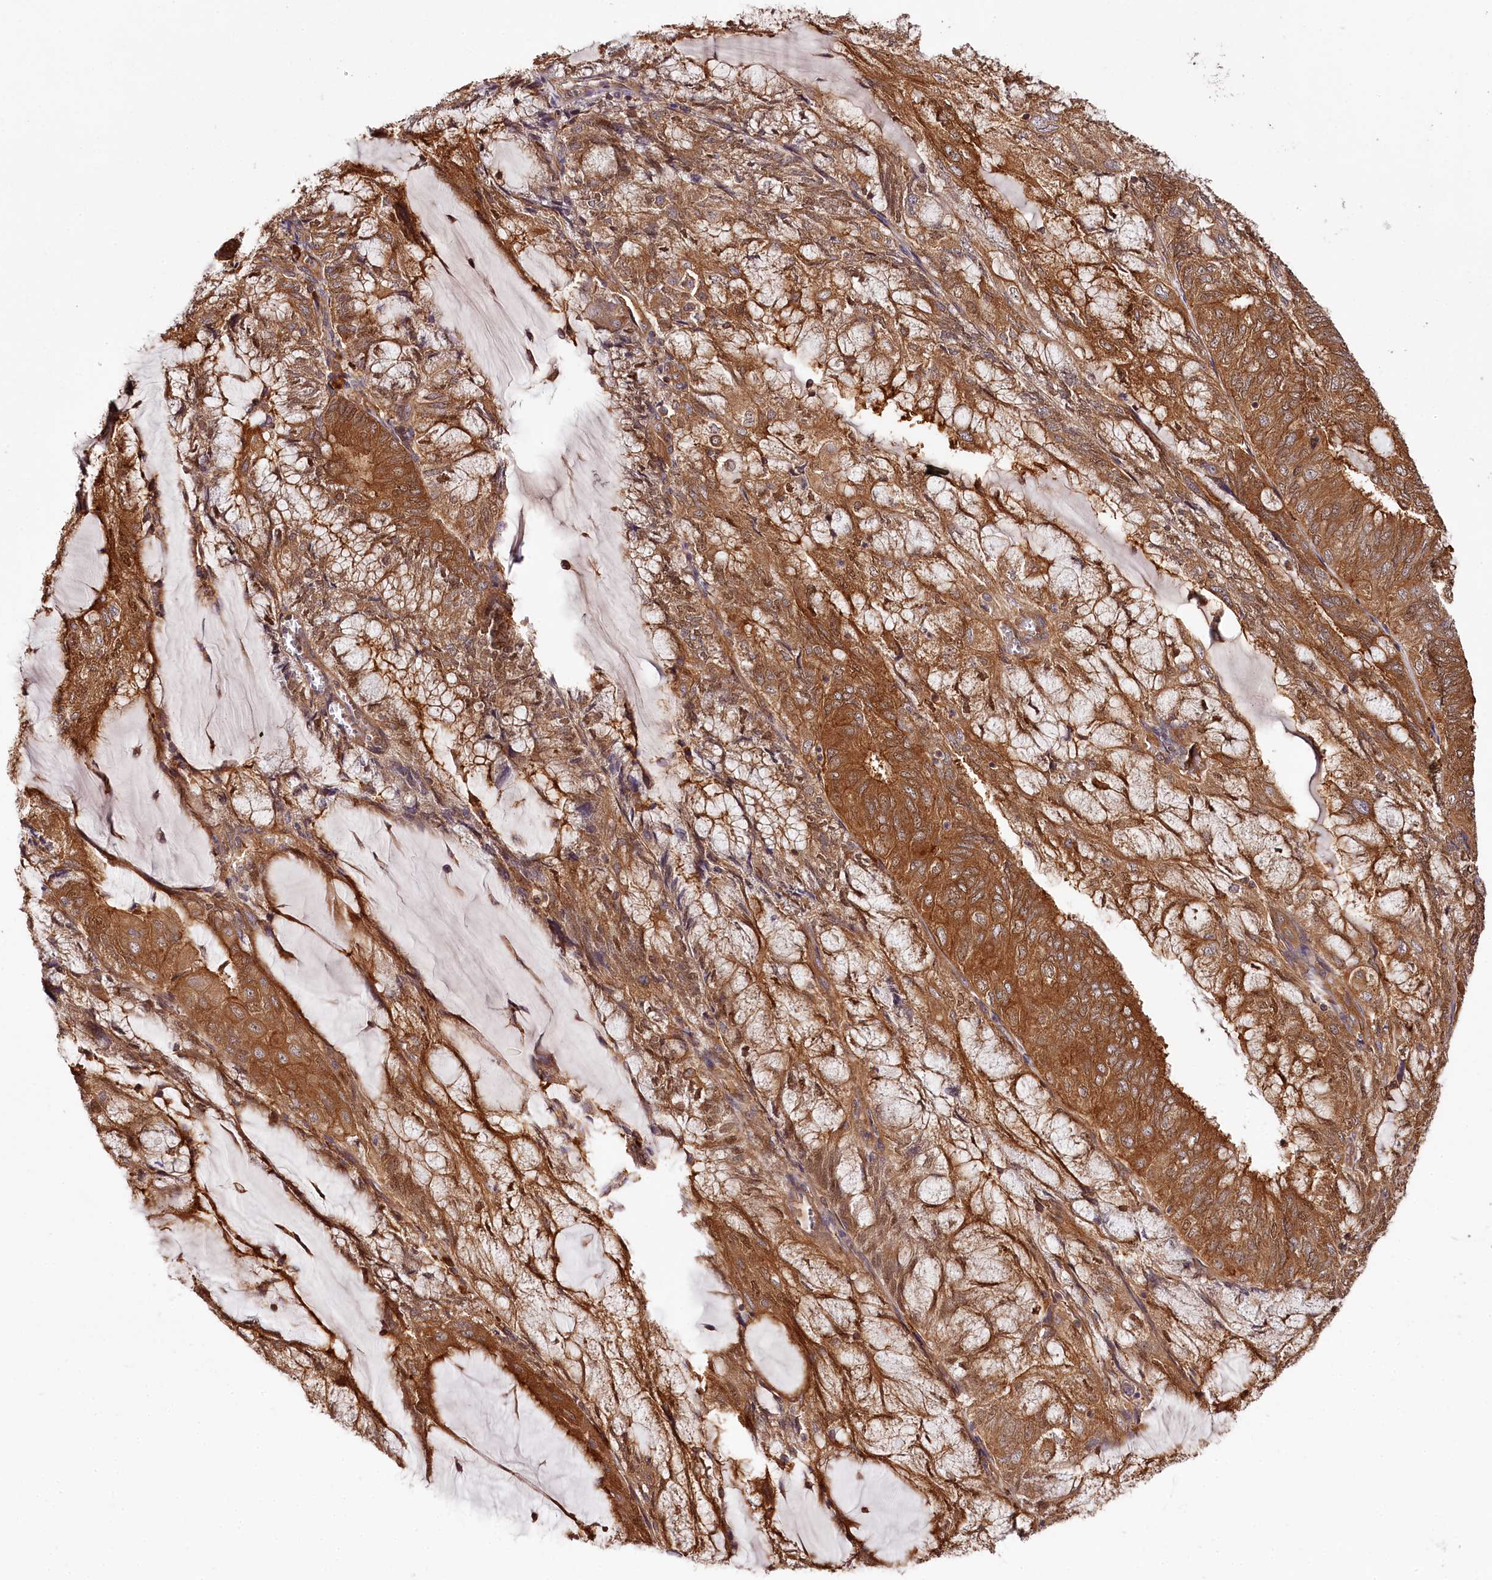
{"staining": {"intensity": "strong", "quantity": ">75%", "location": "cytoplasmic/membranous"}, "tissue": "endometrial cancer", "cell_type": "Tumor cells", "image_type": "cancer", "snomed": [{"axis": "morphology", "description": "Adenocarcinoma, NOS"}, {"axis": "topography", "description": "Endometrium"}], "caption": "Endometrial cancer stained with DAB (3,3'-diaminobenzidine) immunohistochemistry displays high levels of strong cytoplasmic/membranous staining in about >75% of tumor cells. (DAB IHC, brown staining for protein, blue staining for nuclei).", "gene": "TARS1", "patient": {"sex": "female", "age": 81}}